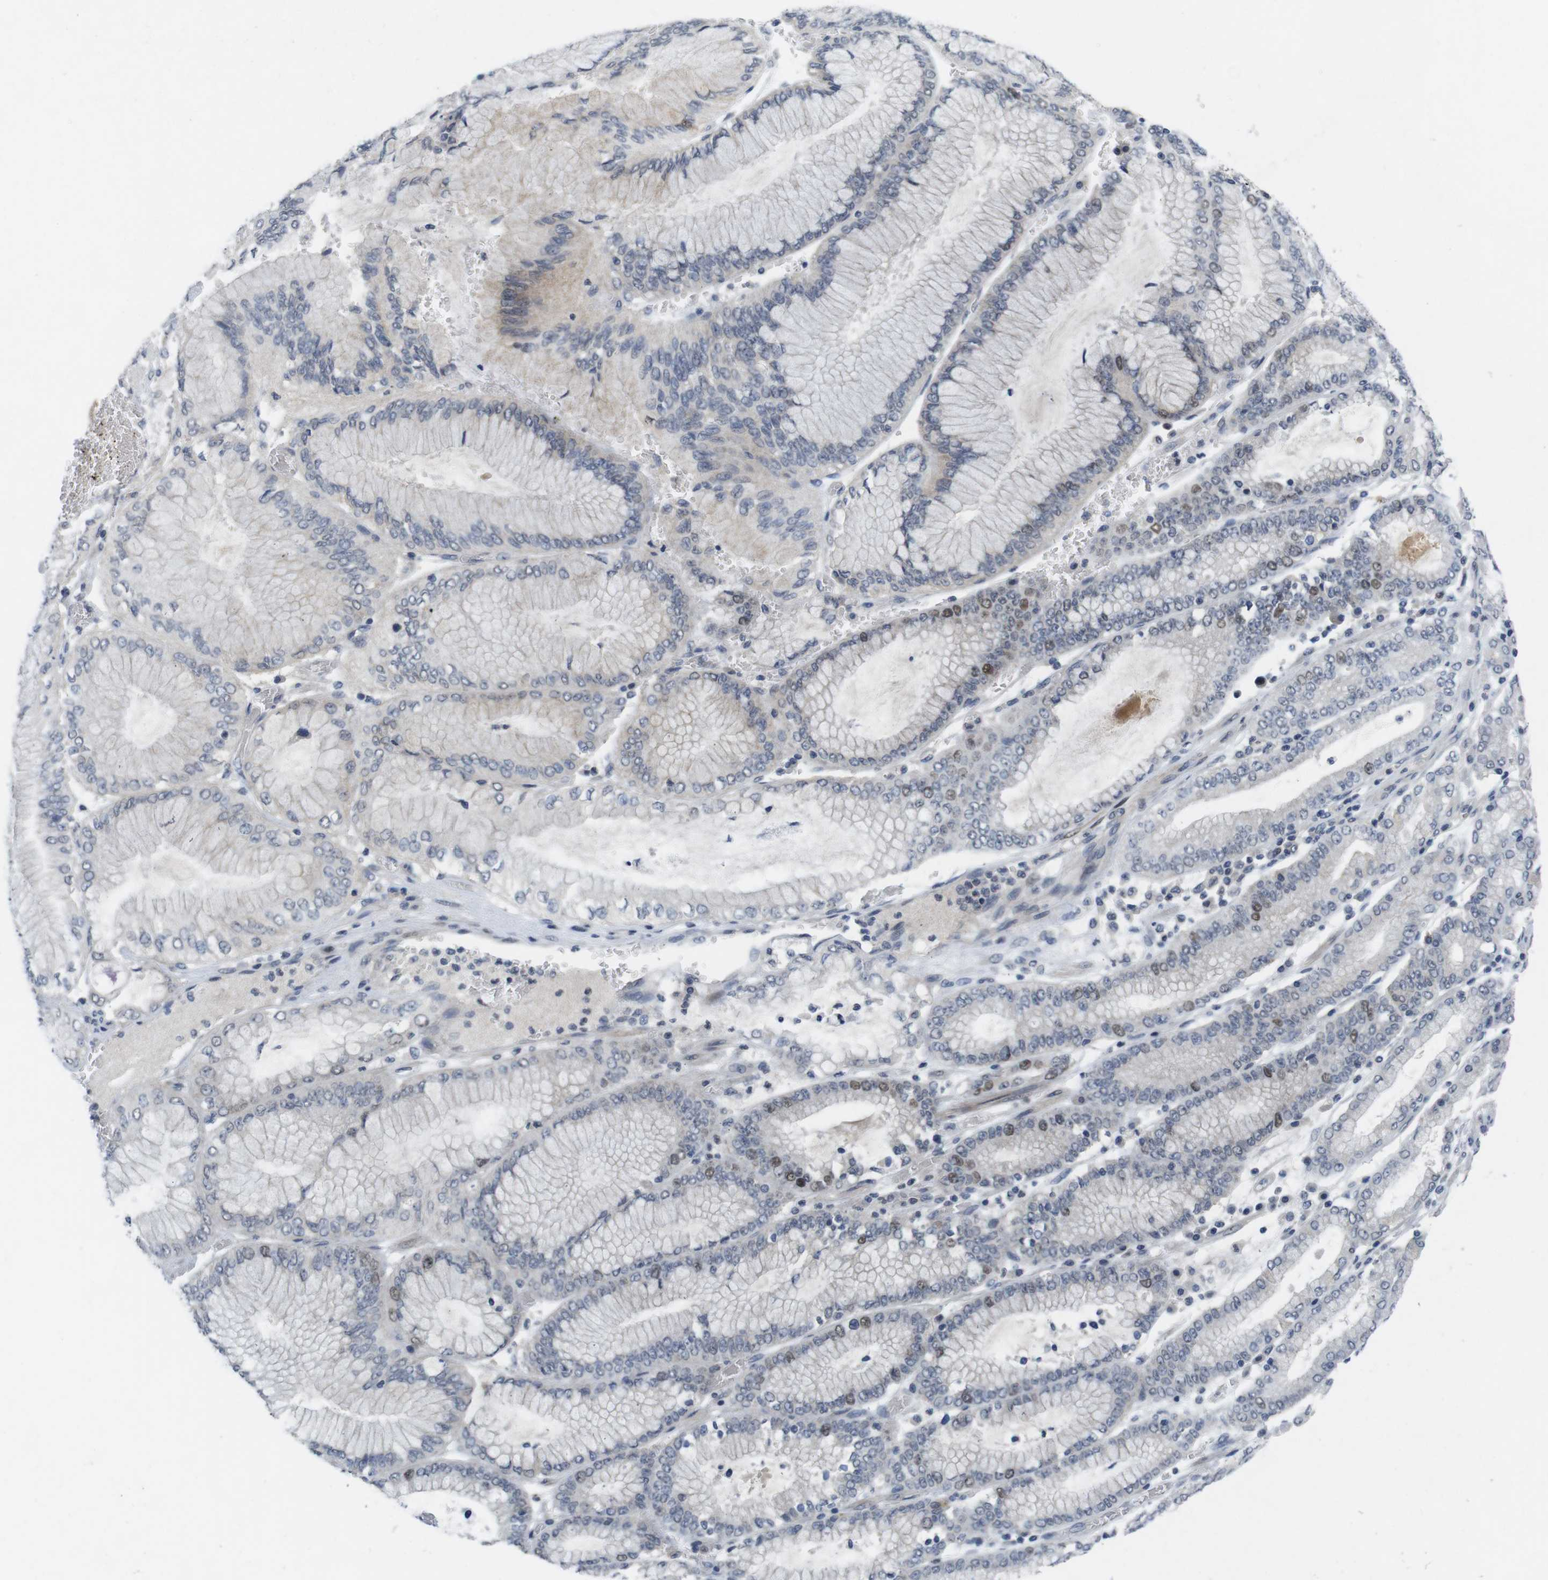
{"staining": {"intensity": "moderate", "quantity": "<25%", "location": "nuclear"}, "tissue": "stomach cancer", "cell_type": "Tumor cells", "image_type": "cancer", "snomed": [{"axis": "morphology", "description": "Normal tissue, NOS"}, {"axis": "morphology", "description": "Adenocarcinoma, NOS"}, {"axis": "topography", "description": "Stomach, upper"}, {"axis": "topography", "description": "Stomach"}], "caption": "Stomach cancer stained for a protein demonstrates moderate nuclear positivity in tumor cells. (Brightfield microscopy of DAB IHC at high magnification).", "gene": "SKP2", "patient": {"sex": "male", "age": 76}}